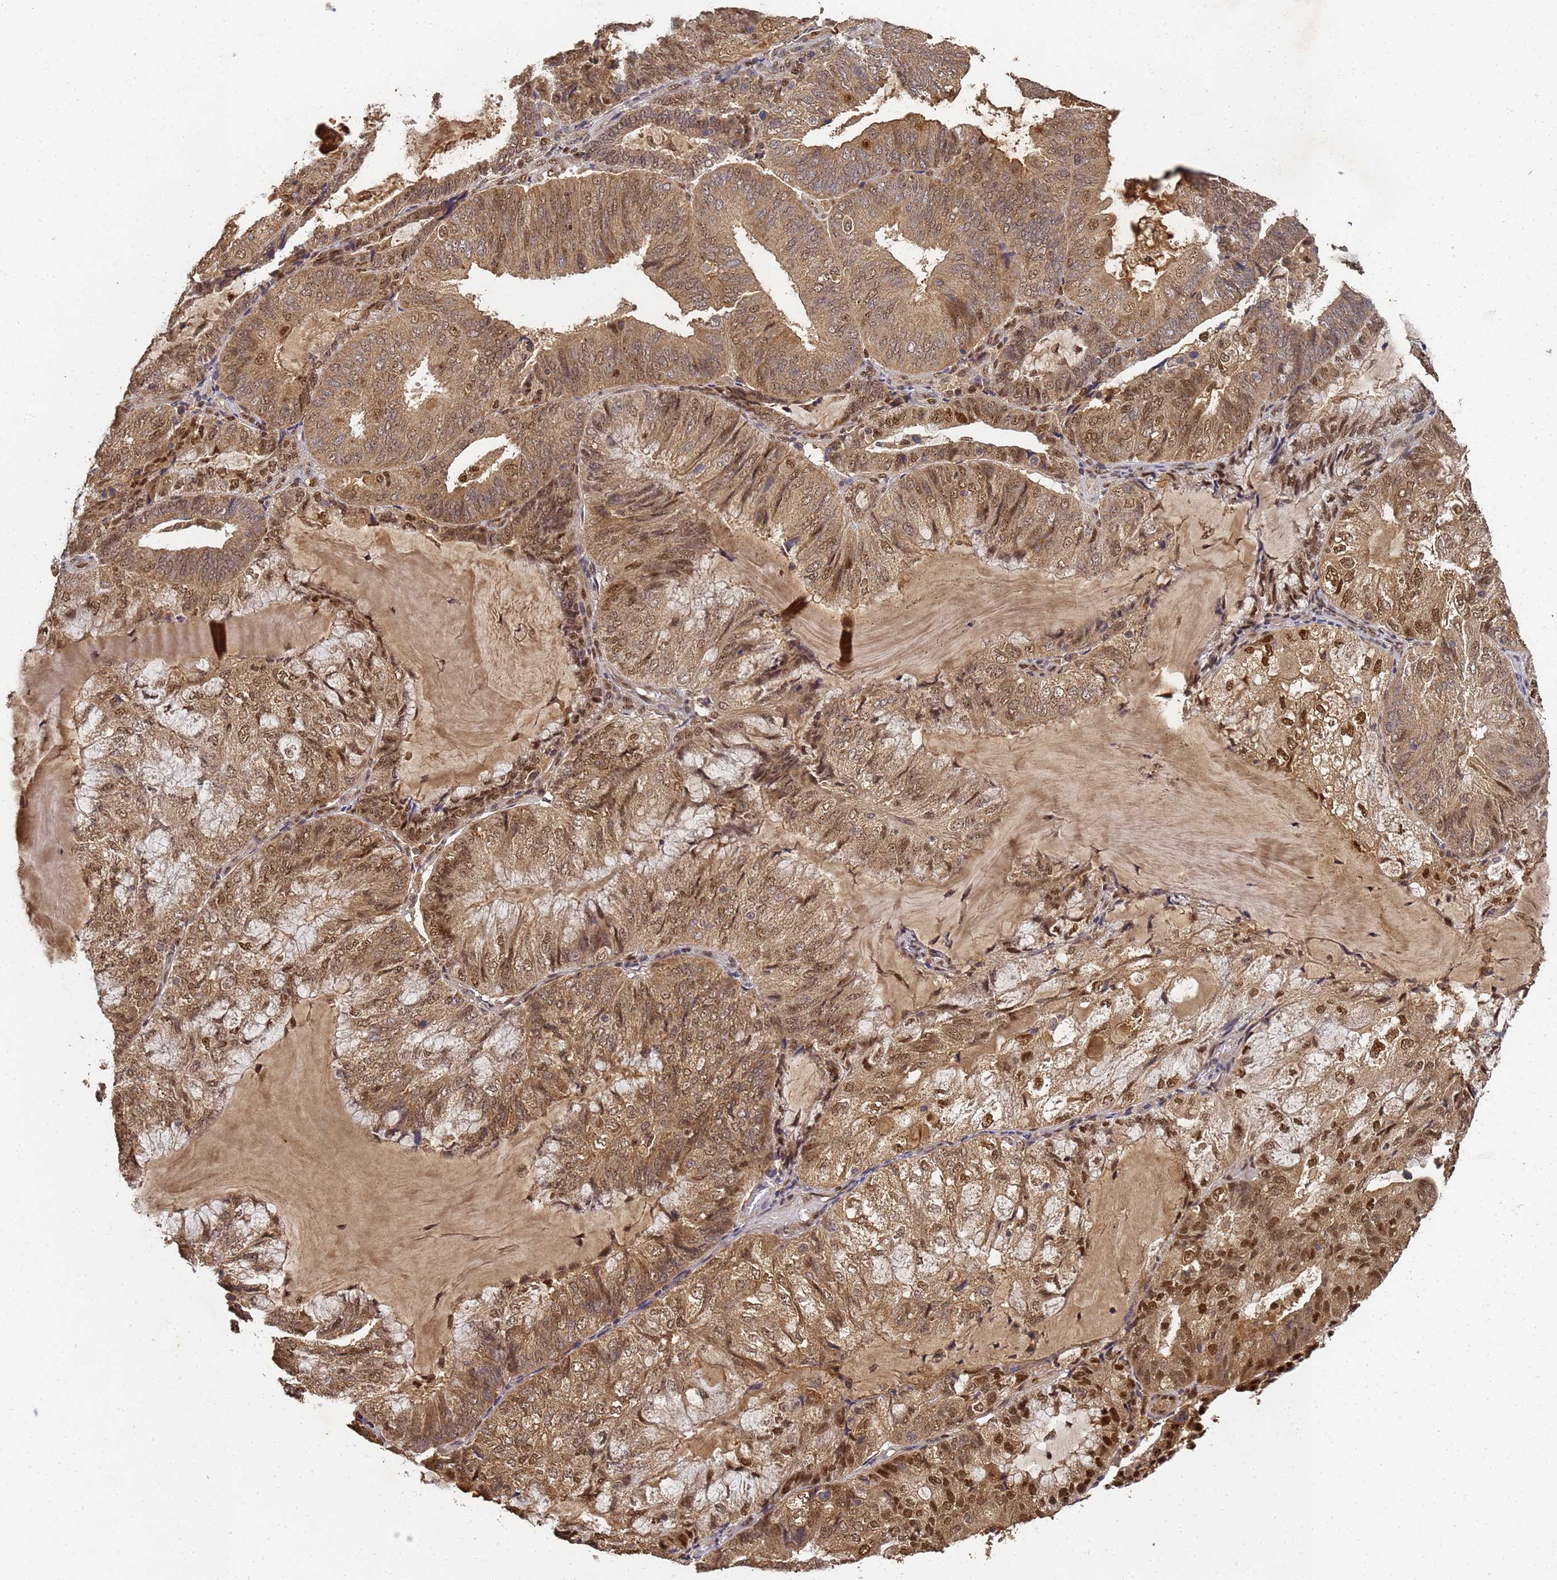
{"staining": {"intensity": "moderate", "quantity": ">75%", "location": "cytoplasmic/membranous,nuclear"}, "tissue": "endometrial cancer", "cell_type": "Tumor cells", "image_type": "cancer", "snomed": [{"axis": "morphology", "description": "Adenocarcinoma, NOS"}, {"axis": "topography", "description": "Endometrium"}], "caption": "Protein staining of adenocarcinoma (endometrial) tissue shows moderate cytoplasmic/membranous and nuclear staining in about >75% of tumor cells. The staining was performed using DAB (3,3'-diaminobenzidine), with brown indicating positive protein expression. Nuclei are stained blue with hematoxylin.", "gene": "SECISBP2", "patient": {"sex": "female", "age": 81}}